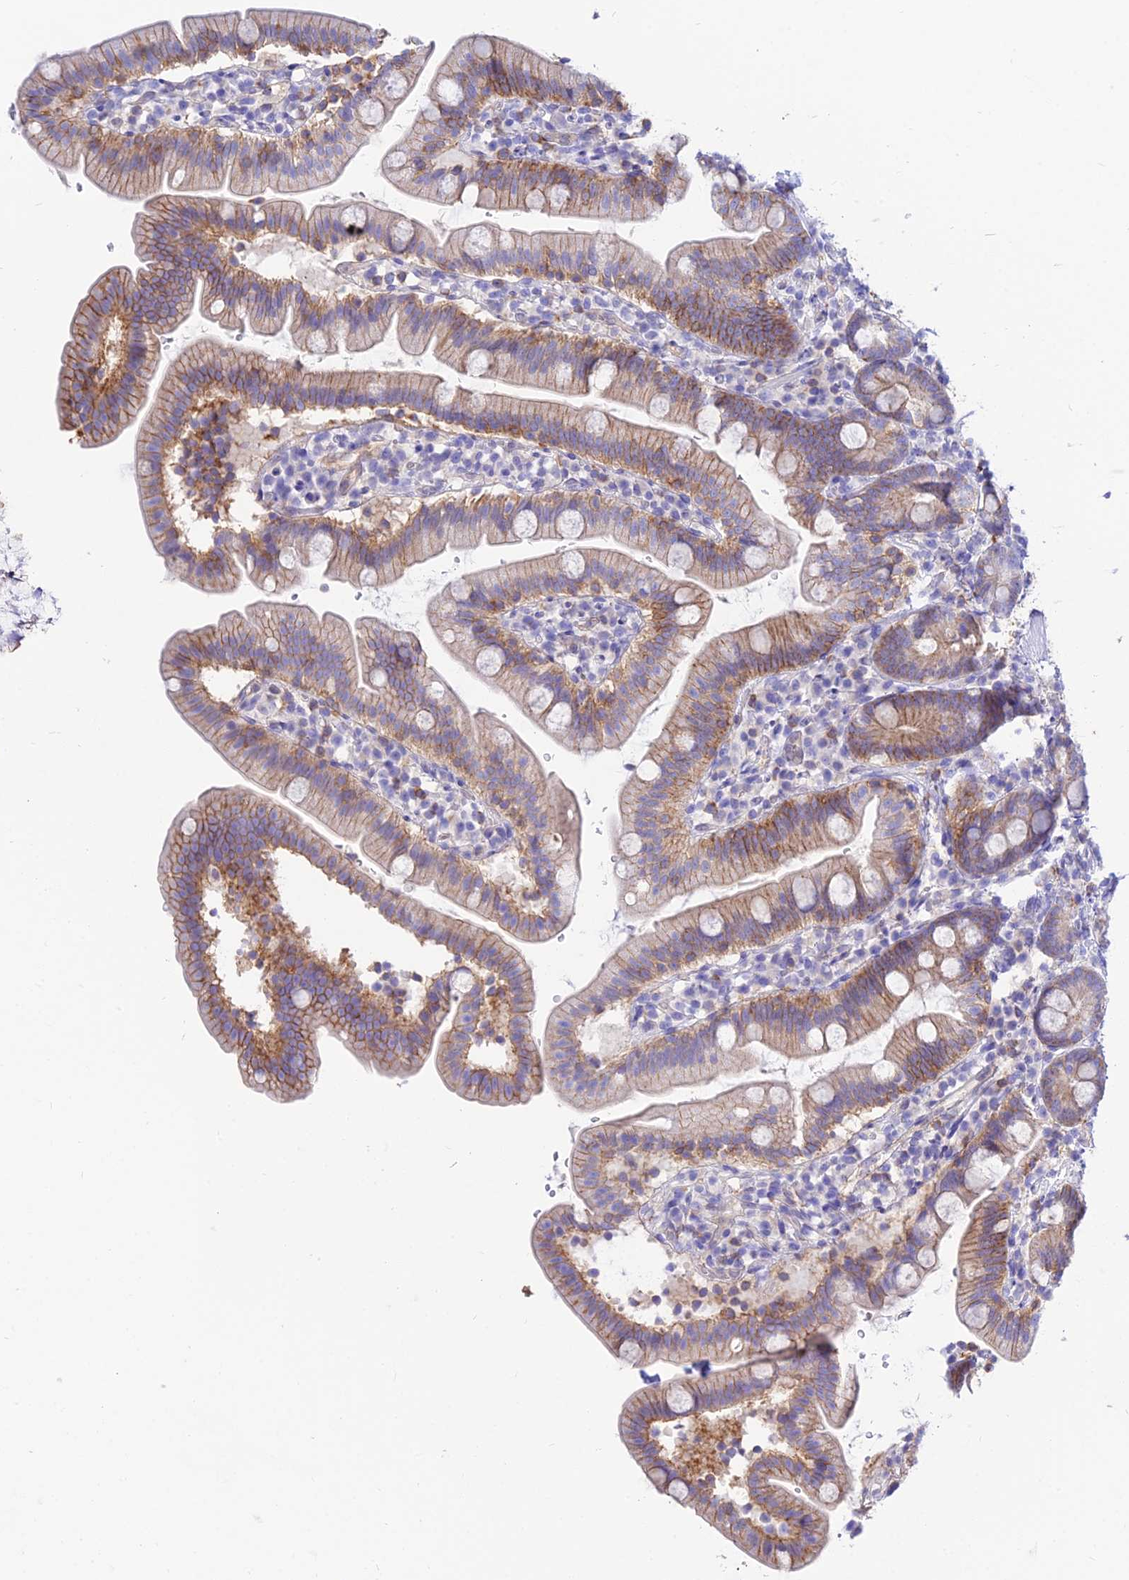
{"staining": {"intensity": "moderate", "quantity": ">75%", "location": "cytoplasmic/membranous"}, "tissue": "duodenum", "cell_type": "Glandular cells", "image_type": "normal", "snomed": [{"axis": "morphology", "description": "Normal tissue, NOS"}, {"axis": "topography", "description": "Duodenum"}], "caption": "Glandular cells display medium levels of moderate cytoplasmic/membranous staining in about >75% of cells in benign human duodenum.", "gene": "S100A16", "patient": {"sex": "female", "age": 67}}